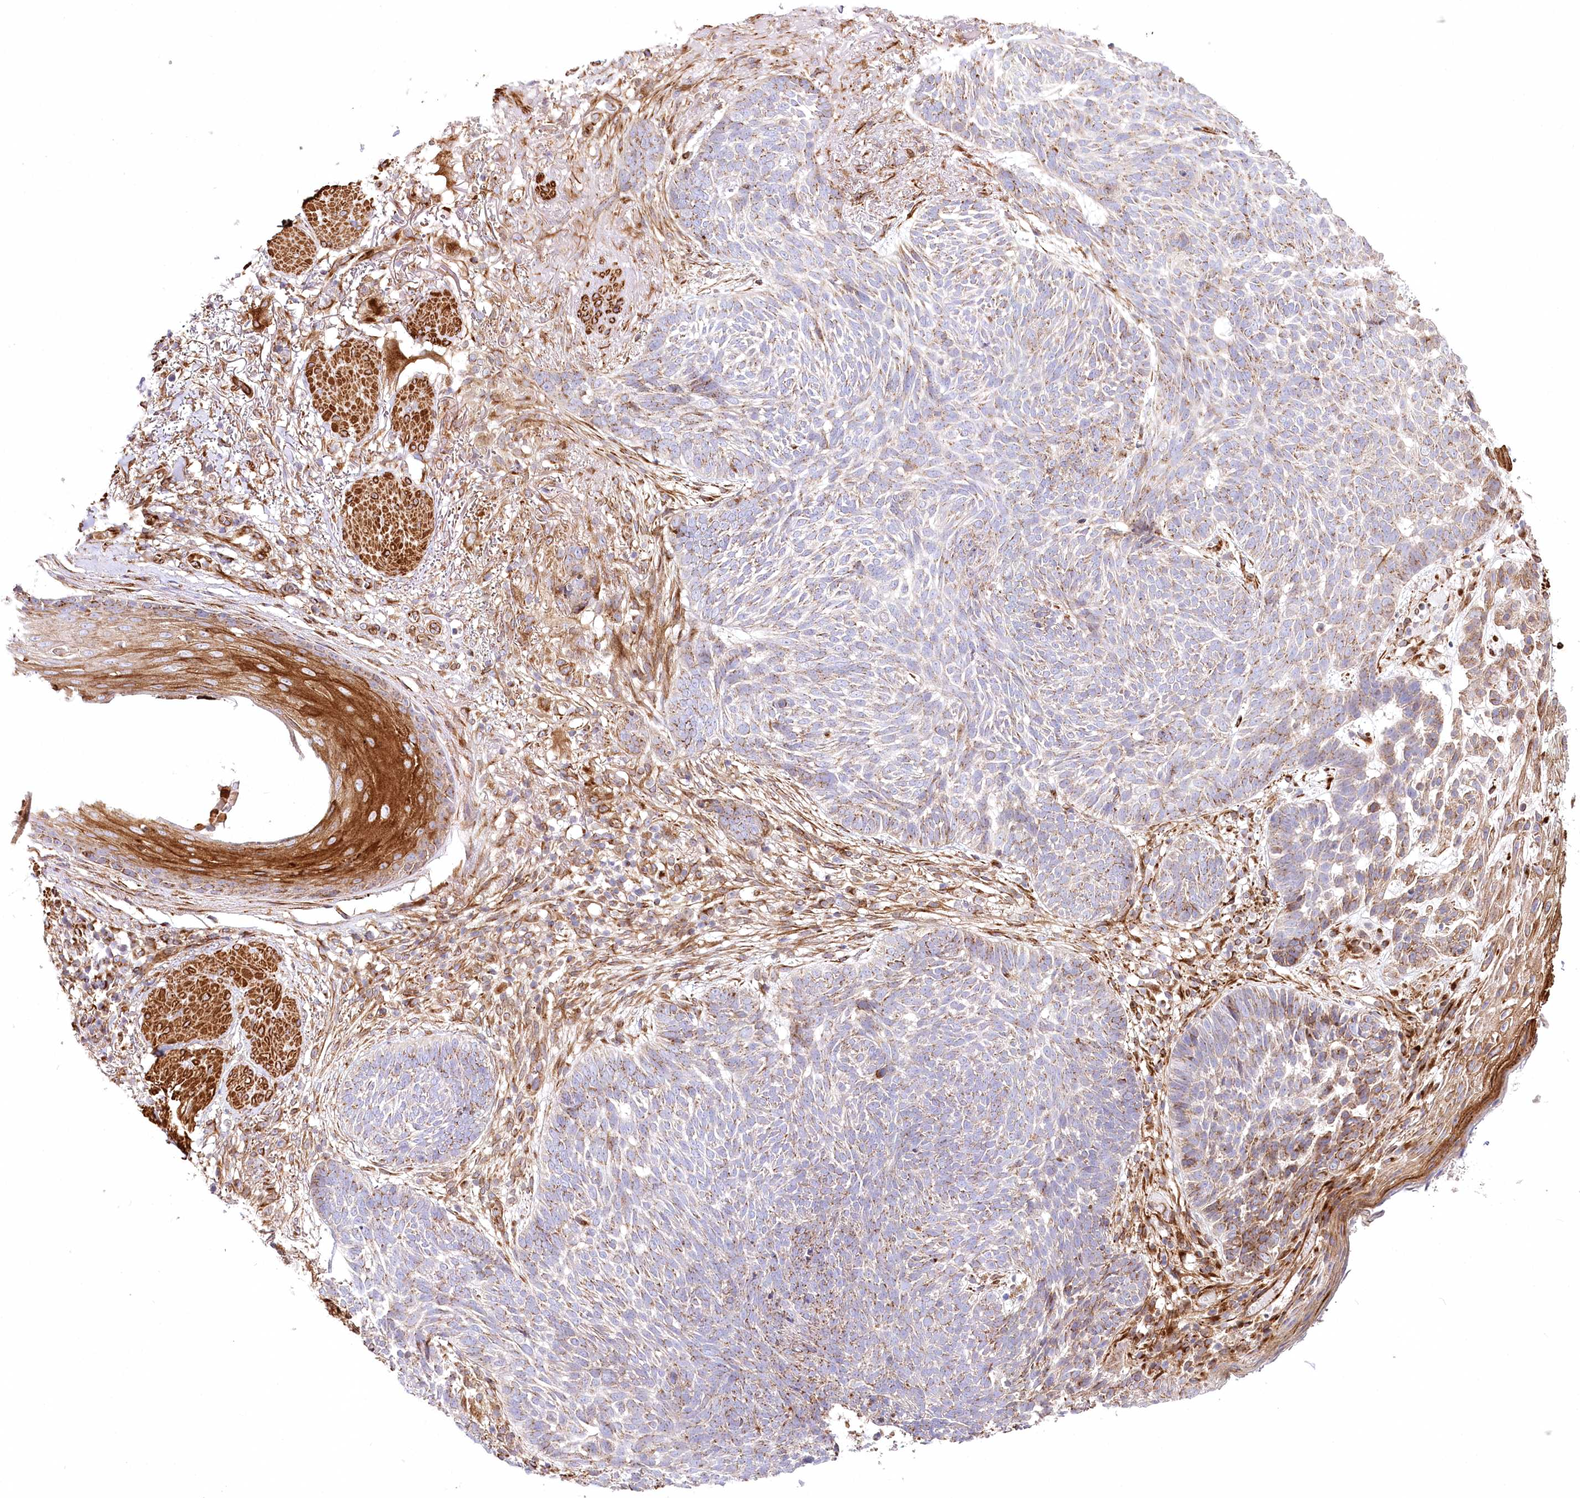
{"staining": {"intensity": "moderate", "quantity": ">75%", "location": "cytoplasmic/membranous"}, "tissue": "skin cancer", "cell_type": "Tumor cells", "image_type": "cancer", "snomed": [{"axis": "morphology", "description": "Normal tissue, NOS"}, {"axis": "morphology", "description": "Basal cell carcinoma"}, {"axis": "topography", "description": "Skin"}], "caption": "Skin basal cell carcinoma stained with a protein marker displays moderate staining in tumor cells.", "gene": "ABRAXAS2", "patient": {"sex": "male", "age": 64}}